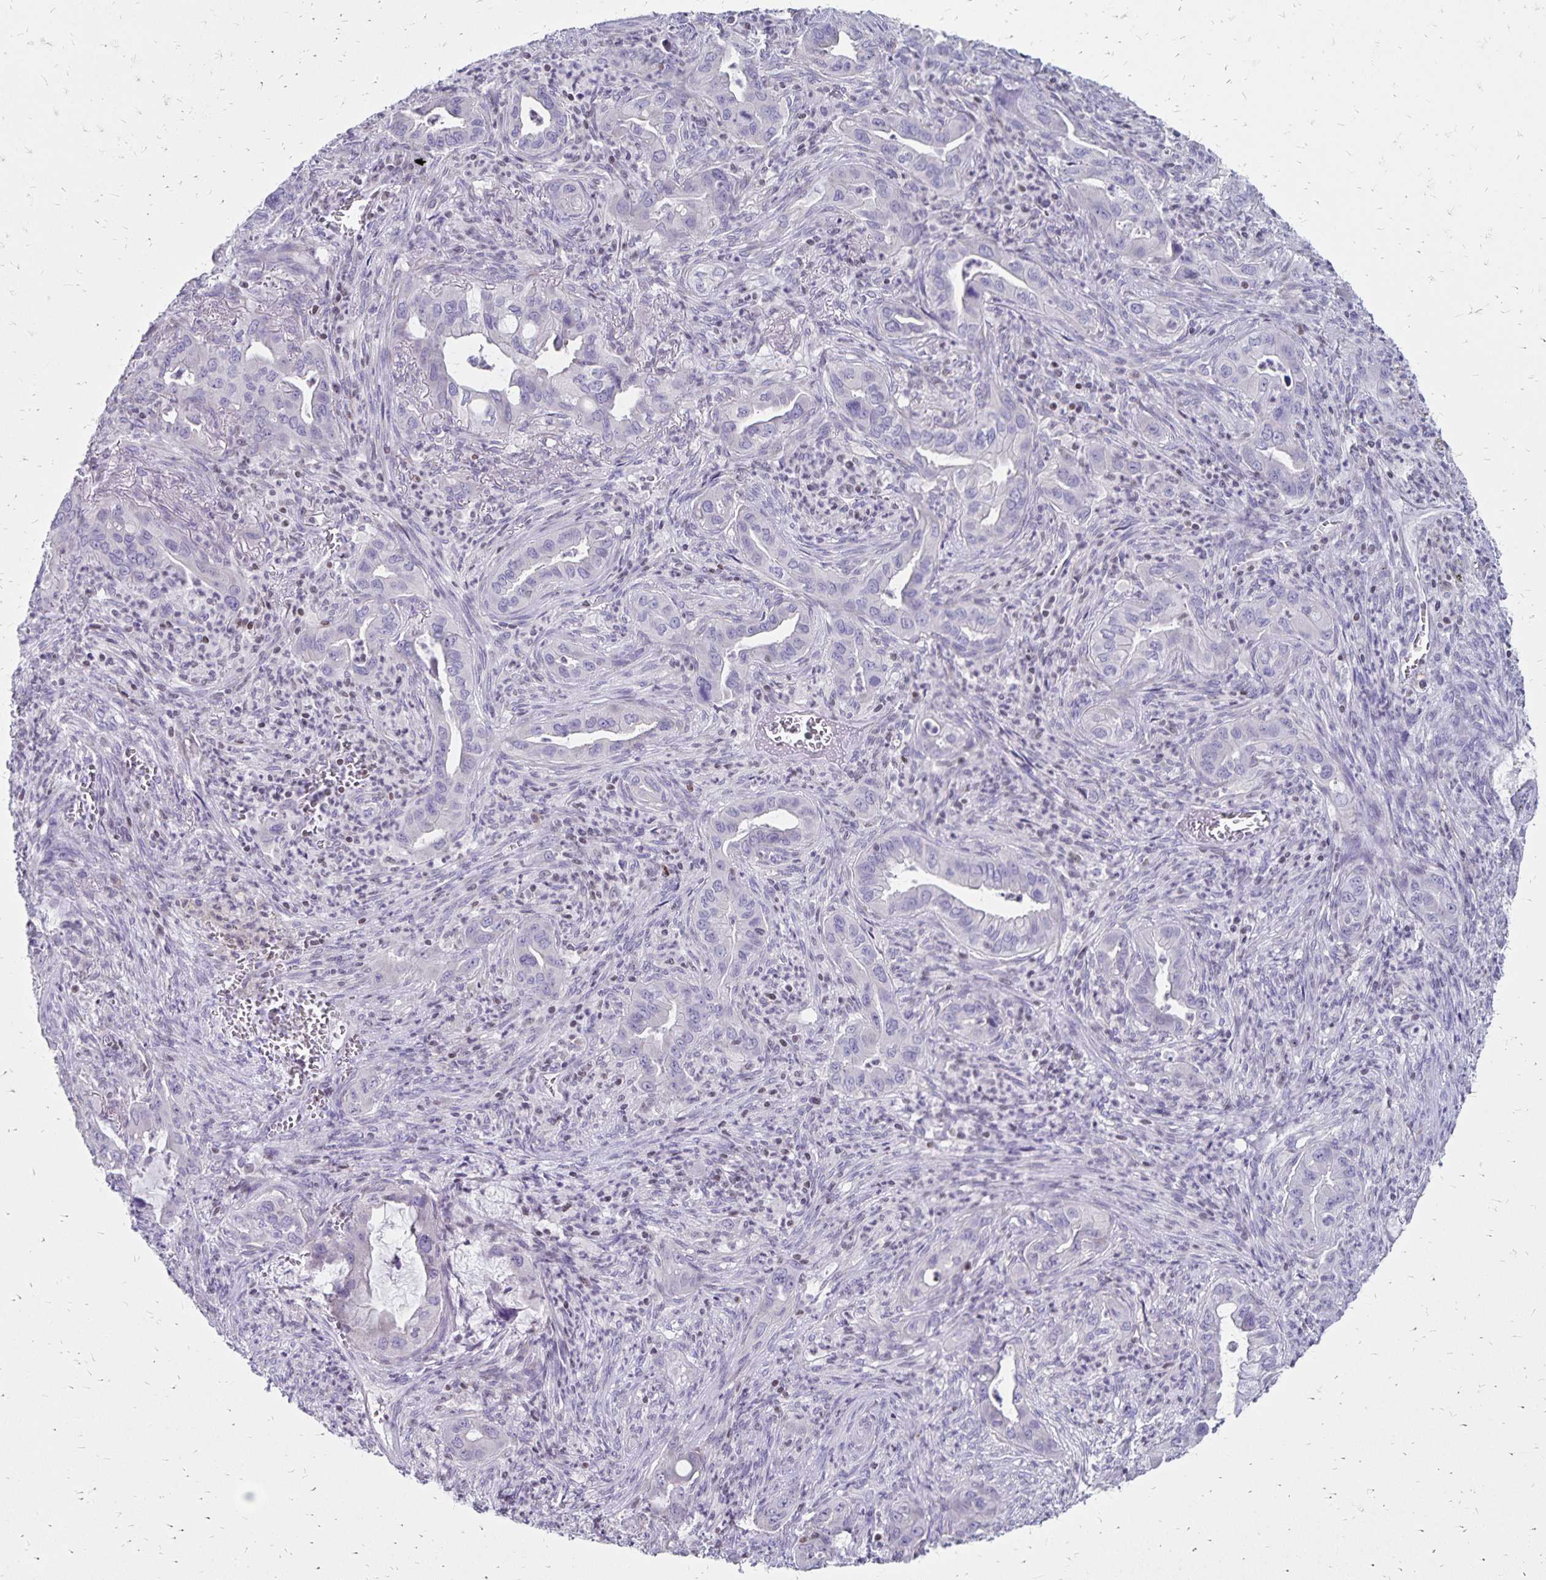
{"staining": {"intensity": "negative", "quantity": "none", "location": "none"}, "tissue": "lung cancer", "cell_type": "Tumor cells", "image_type": "cancer", "snomed": [{"axis": "morphology", "description": "Adenocarcinoma, NOS"}, {"axis": "topography", "description": "Lung"}], "caption": "Lung adenocarcinoma stained for a protein using immunohistochemistry (IHC) displays no staining tumor cells.", "gene": "IKZF1", "patient": {"sex": "male", "age": 65}}